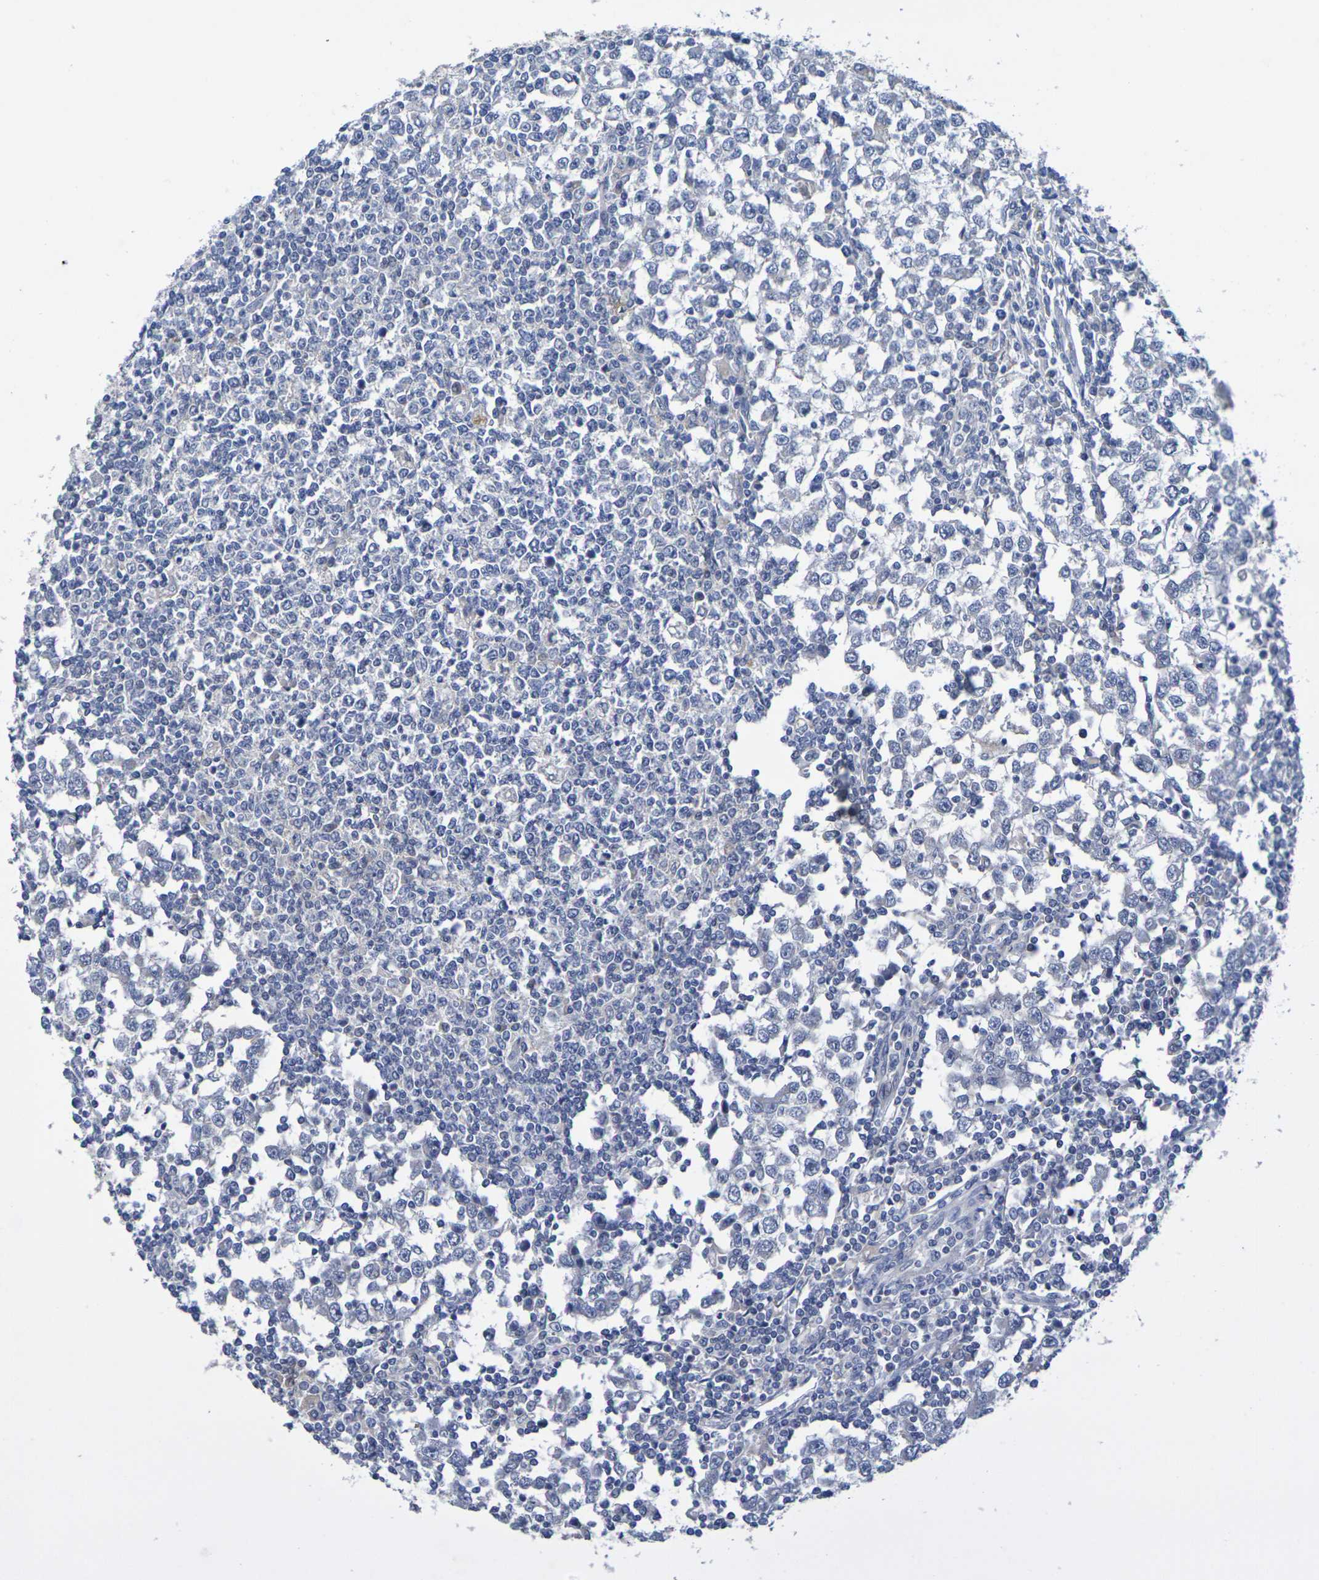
{"staining": {"intensity": "negative", "quantity": "none", "location": "none"}, "tissue": "testis cancer", "cell_type": "Tumor cells", "image_type": "cancer", "snomed": [{"axis": "morphology", "description": "Seminoma, NOS"}, {"axis": "topography", "description": "Testis"}], "caption": "Human testis cancer stained for a protein using immunohistochemistry demonstrates no staining in tumor cells.", "gene": "SDC4", "patient": {"sex": "male", "age": 65}}